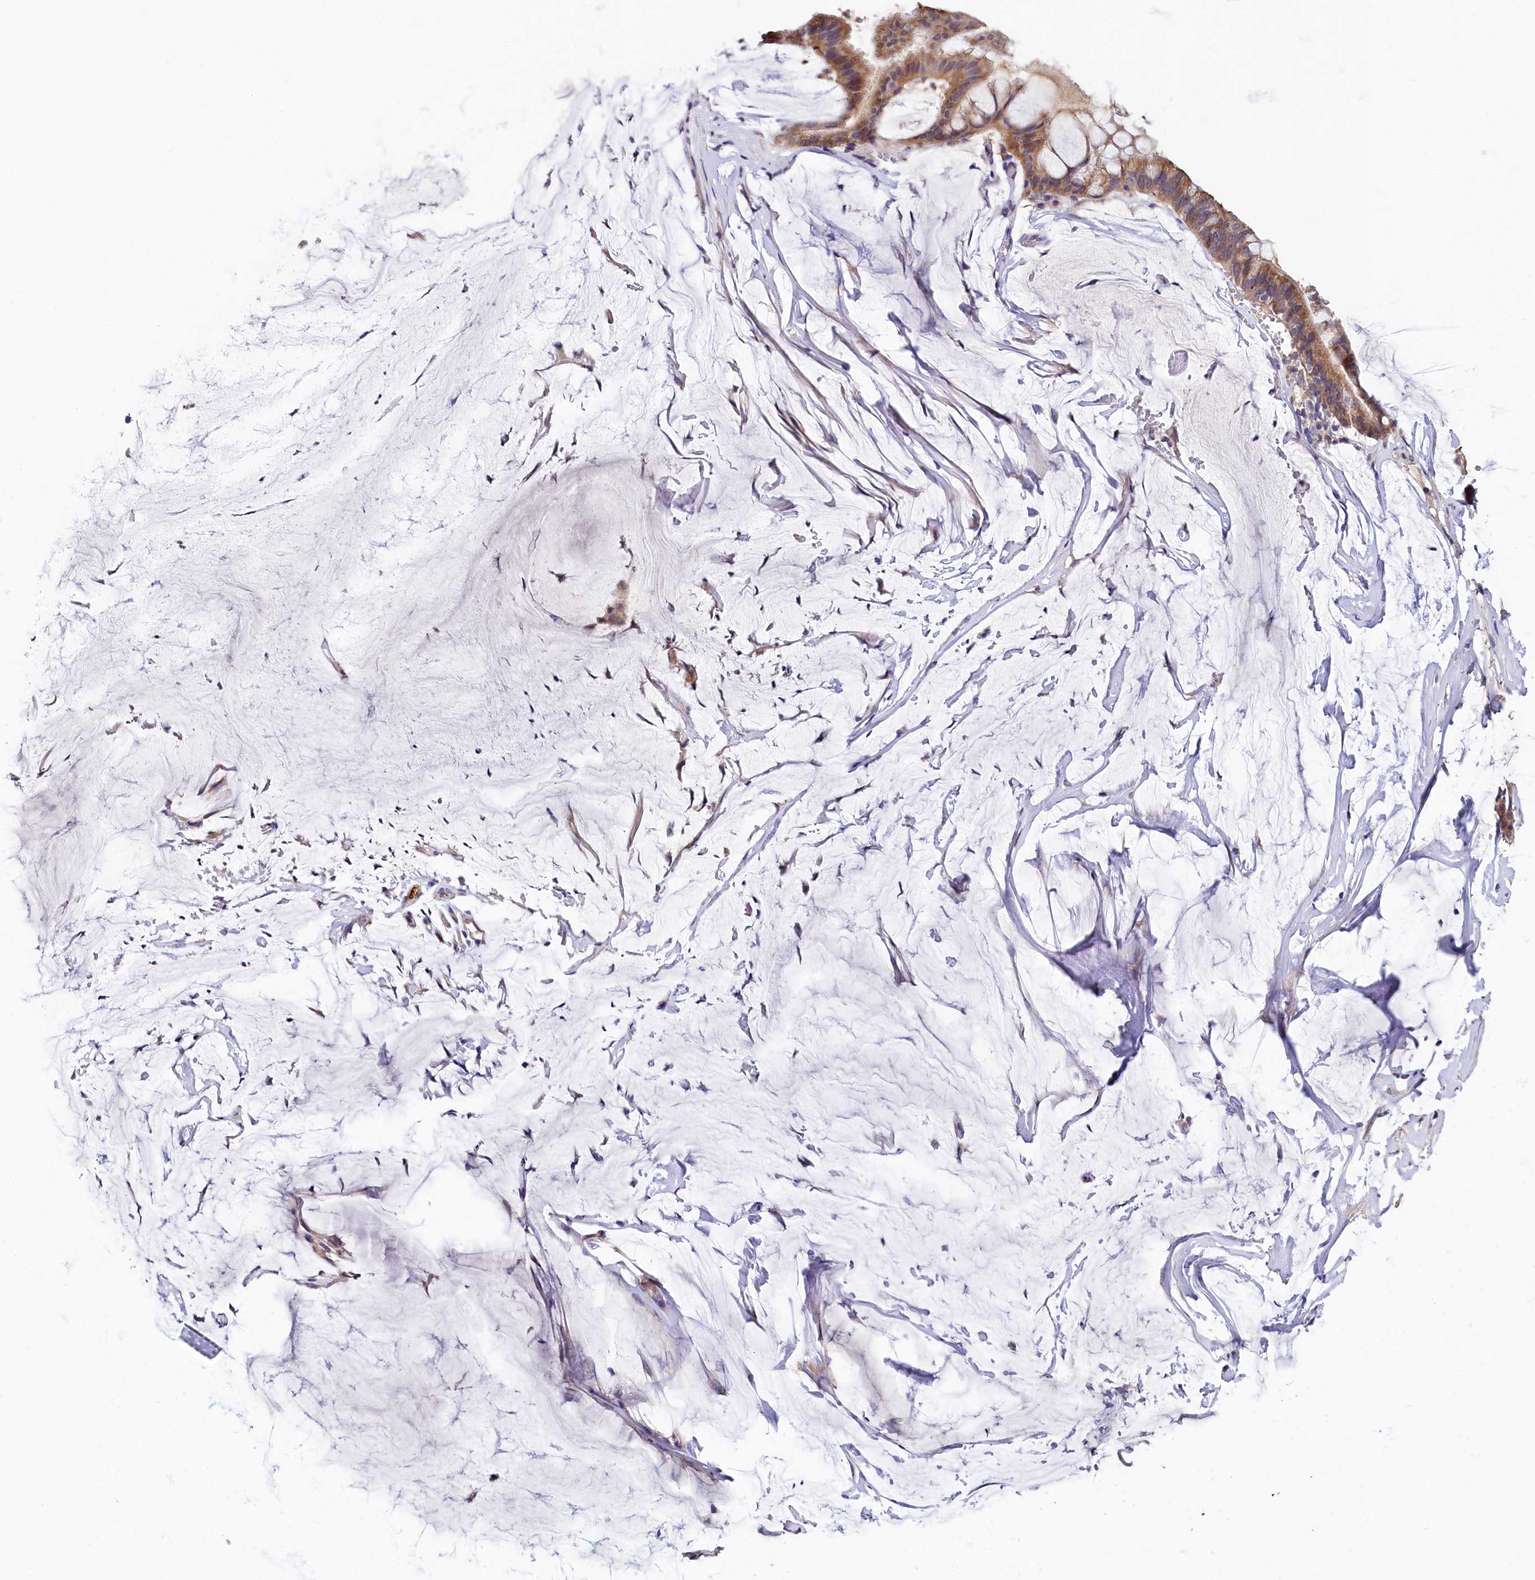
{"staining": {"intensity": "moderate", "quantity": ">75%", "location": "cytoplasmic/membranous"}, "tissue": "ovarian cancer", "cell_type": "Tumor cells", "image_type": "cancer", "snomed": [{"axis": "morphology", "description": "Cystadenocarcinoma, mucinous, NOS"}, {"axis": "topography", "description": "Ovary"}], "caption": "Brown immunohistochemical staining in ovarian cancer shows moderate cytoplasmic/membranous expression in about >75% of tumor cells. (Brightfield microscopy of DAB IHC at high magnification).", "gene": "SPINK9", "patient": {"sex": "female", "age": 73}}